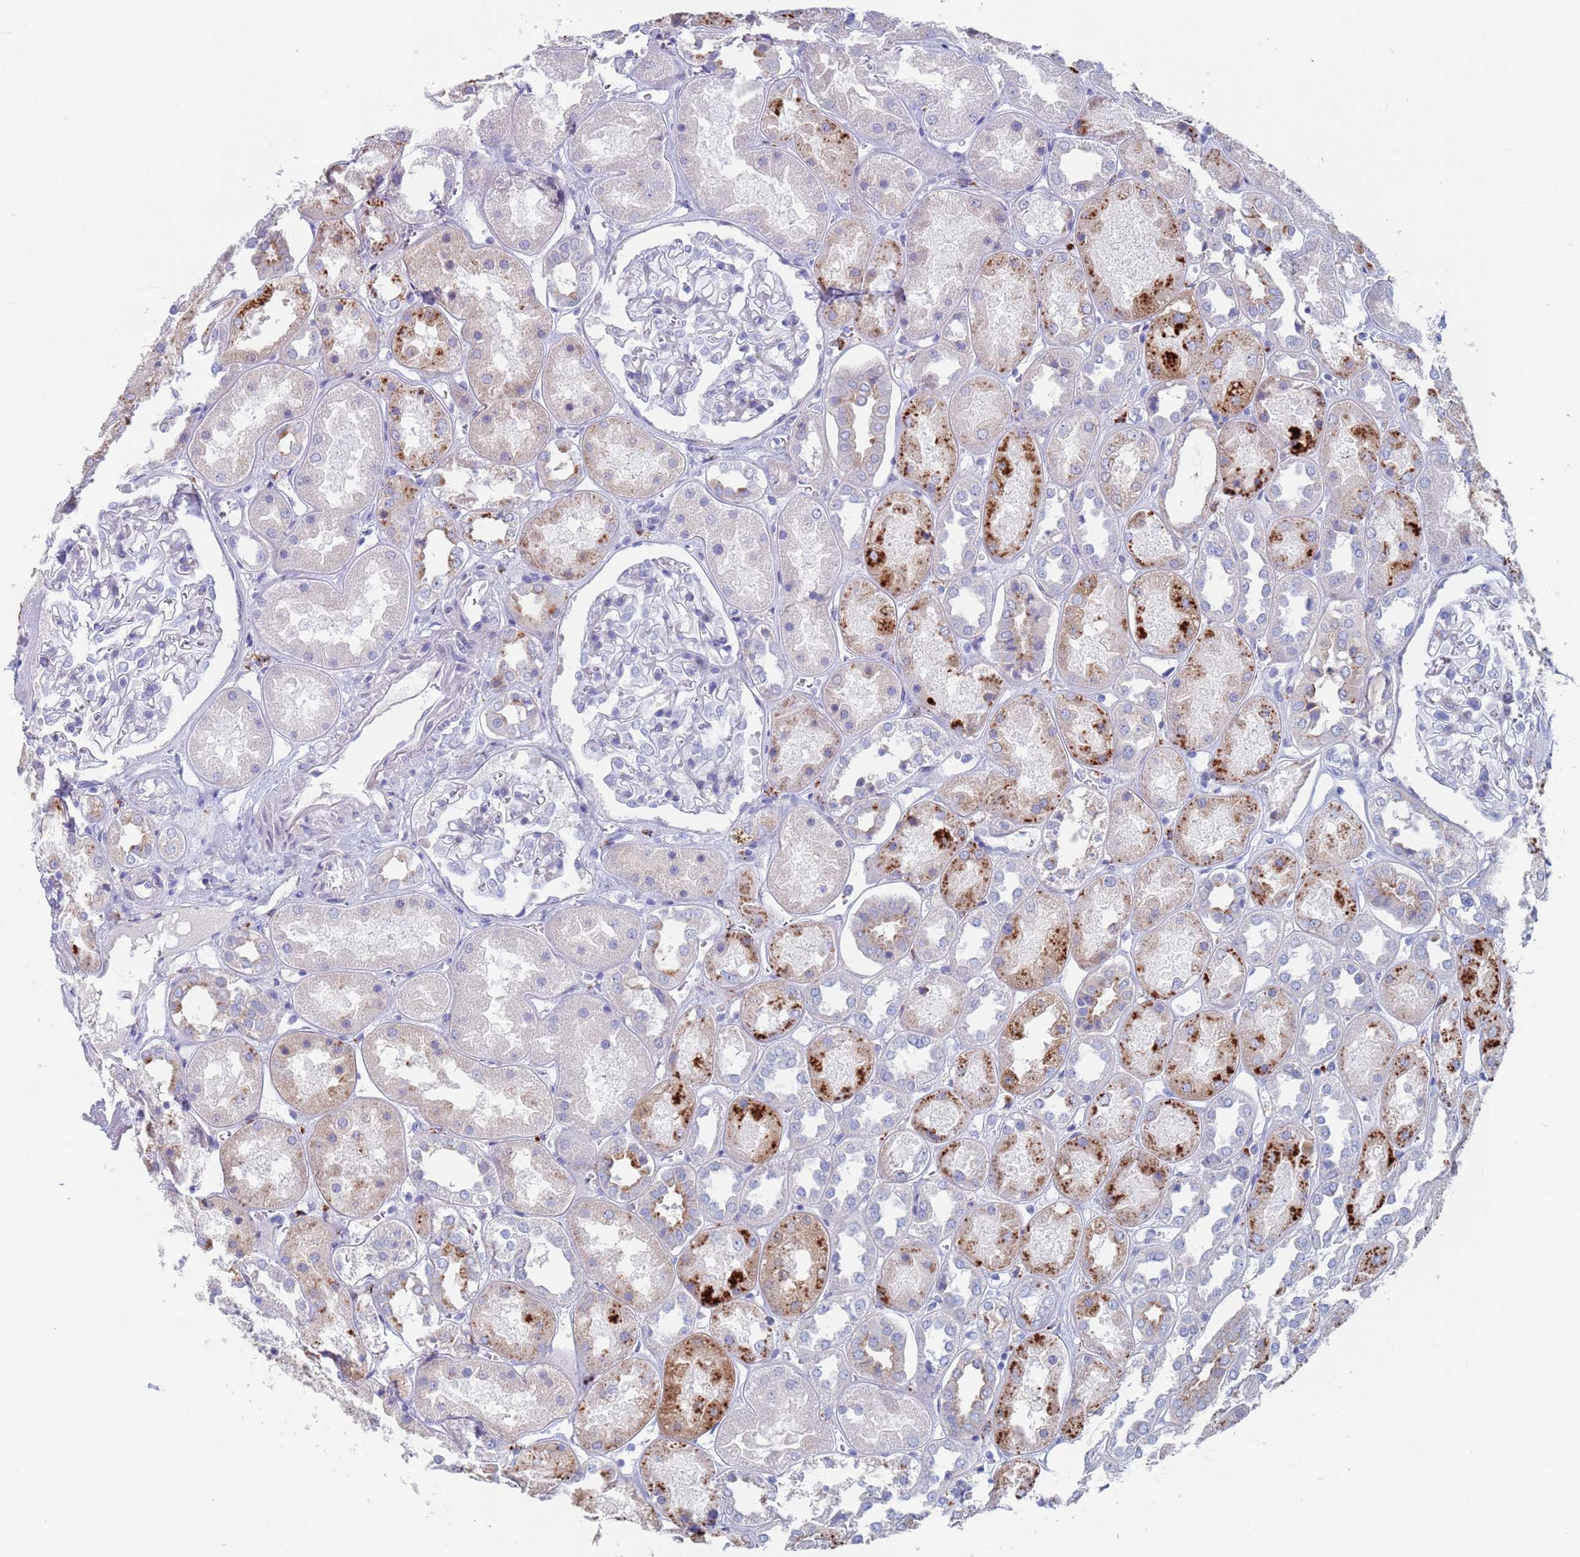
{"staining": {"intensity": "negative", "quantity": "none", "location": "none"}, "tissue": "kidney", "cell_type": "Cells in glomeruli", "image_type": "normal", "snomed": [{"axis": "morphology", "description": "Normal tissue, NOS"}, {"axis": "topography", "description": "Kidney"}], "caption": "High power microscopy histopathology image of an IHC micrograph of unremarkable kidney, revealing no significant positivity in cells in glomeruli. (Stains: DAB (3,3'-diaminobenzidine) IHC with hematoxylin counter stain, Microscopy: brightfield microscopy at high magnification).", "gene": "FUCA1", "patient": {"sex": "male", "age": 70}}